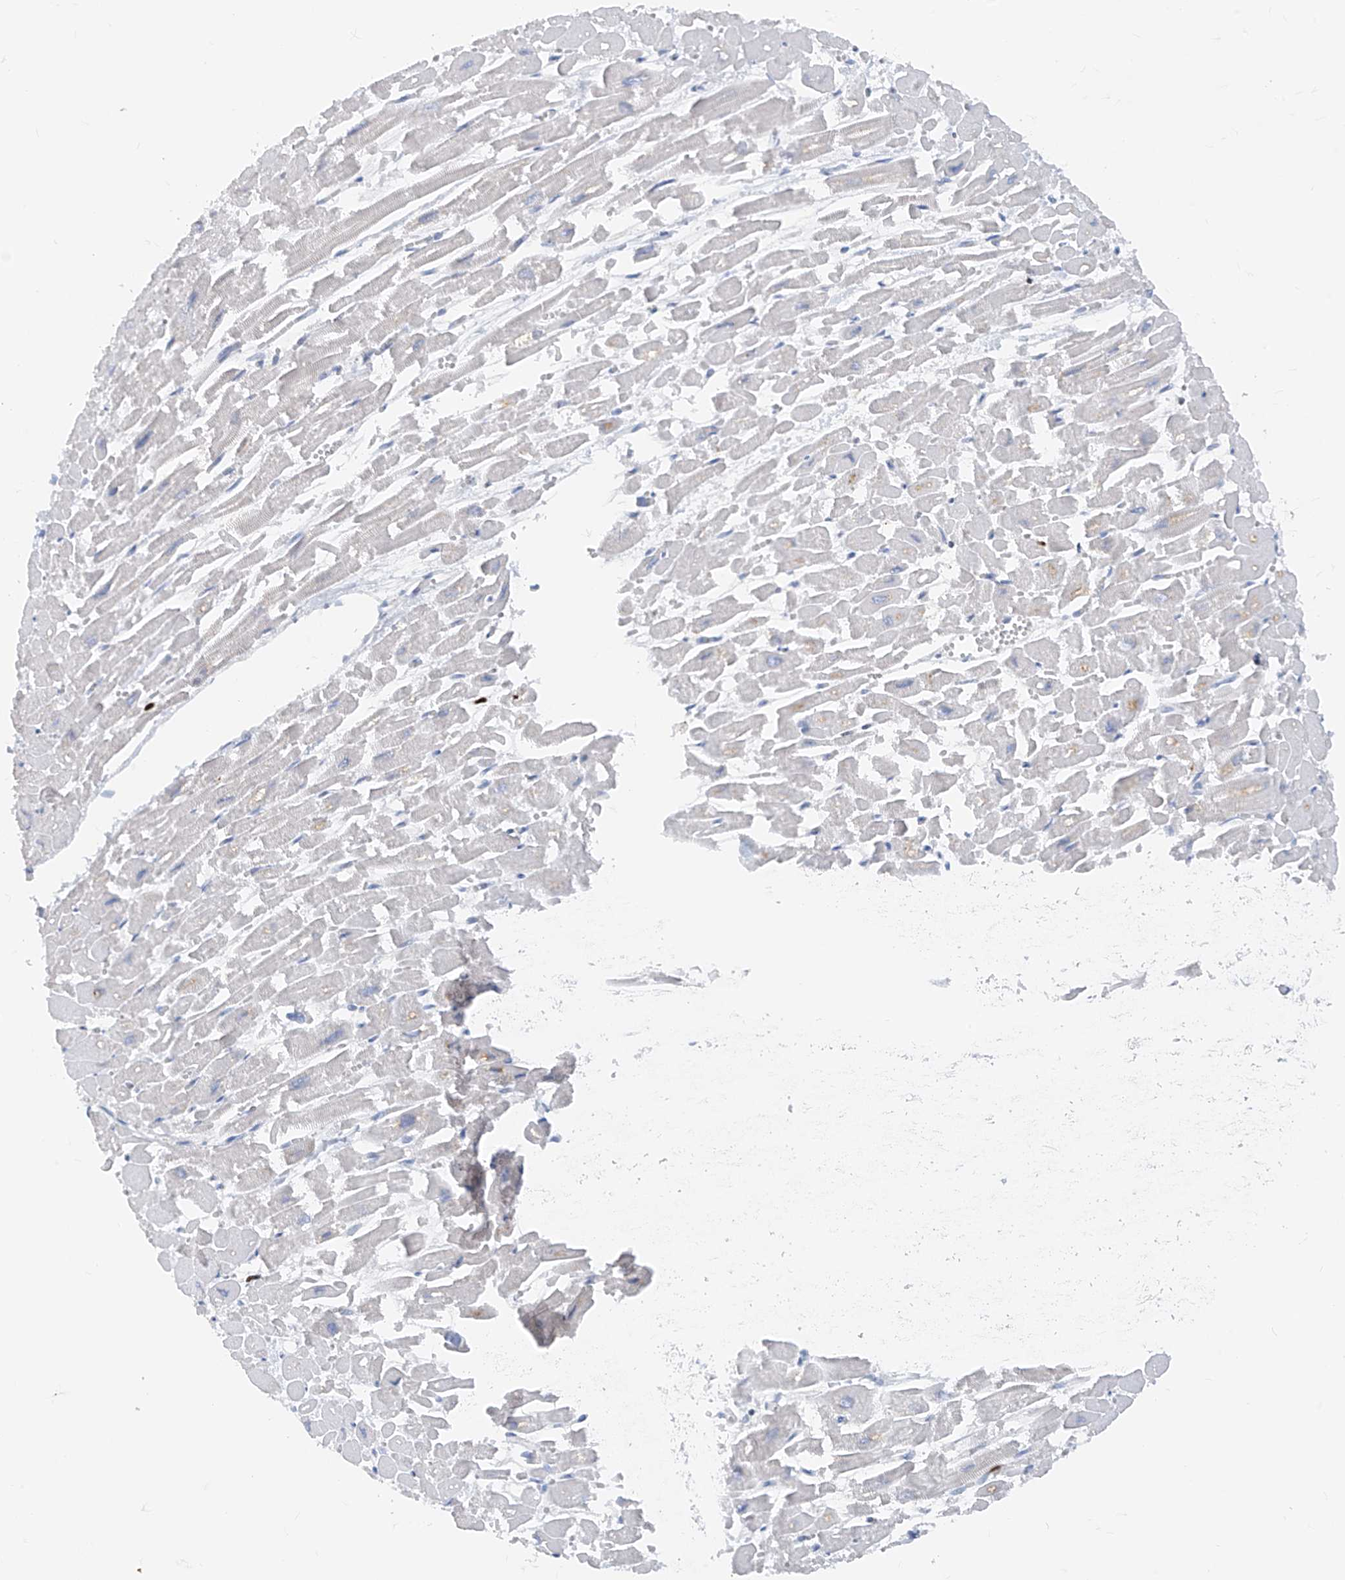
{"staining": {"intensity": "negative", "quantity": "none", "location": "none"}, "tissue": "heart muscle", "cell_type": "Cardiomyocytes", "image_type": "normal", "snomed": [{"axis": "morphology", "description": "Normal tissue, NOS"}, {"axis": "topography", "description": "Heart"}], "caption": "This is an IHC micrograph of unremarkable human heart muscle. There is no staining in cardiomyocytes.", "gene": "TBX21", "patient": {"sex": "male", "age": 54}}